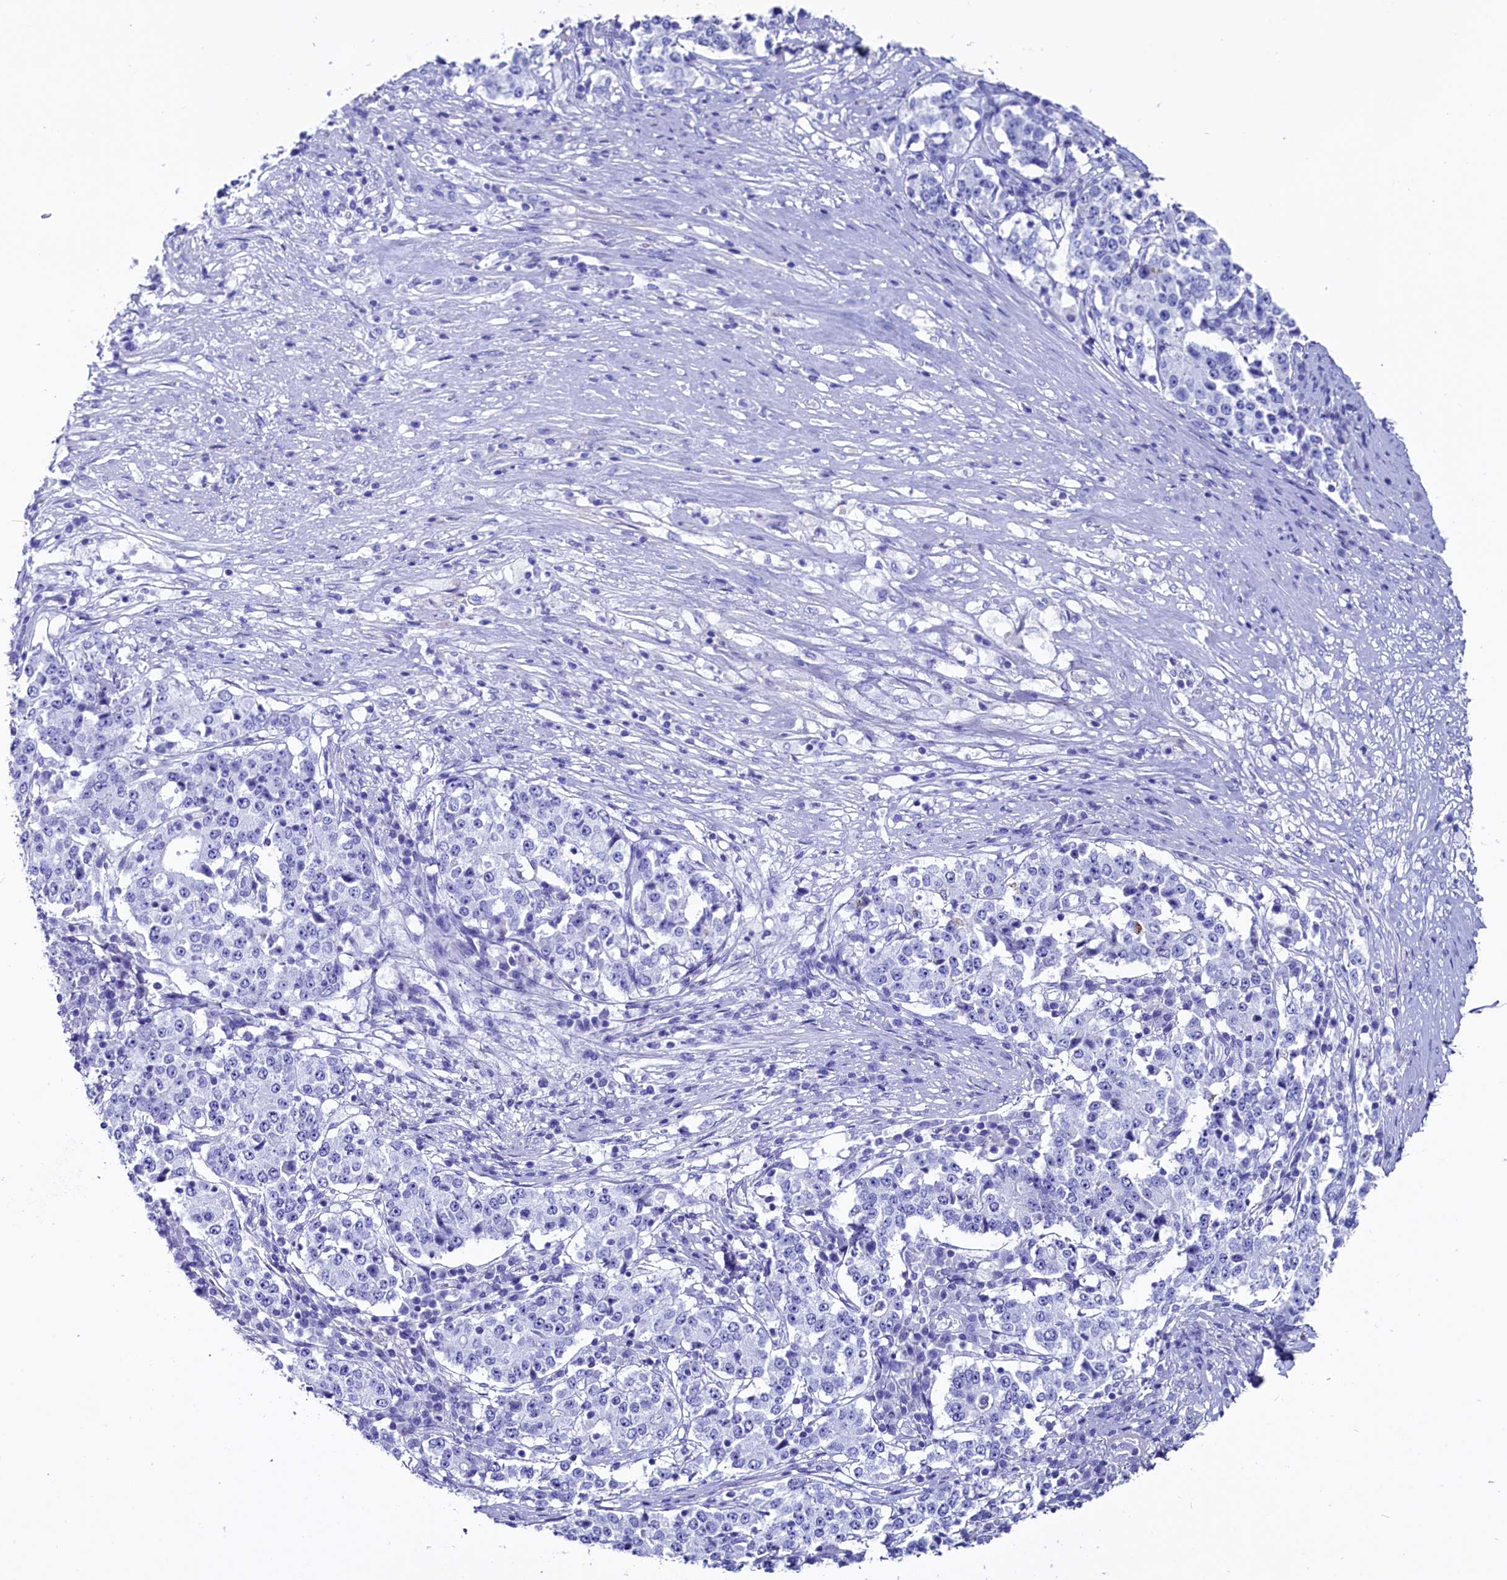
{"staining": {"intensity": "negative", "quantity": "none", "location": "none"}, "tissue": "stomach cancer", "cell_type": "Tumor cells", "image_type": "cancer", "snomed": [{"axis": "morphology", "description": "Adenocarcinoma, NOS"}, {"axis": "topography", "description": "Stomach"}], "caption": "Photomicrograph shows no significant protein positivity in tumor cells of adenocarcinoma (stomach). Nuclei are stained in blue.", "gene": "ANKRD29", "patient": {"sex": "male", "age": 59}}